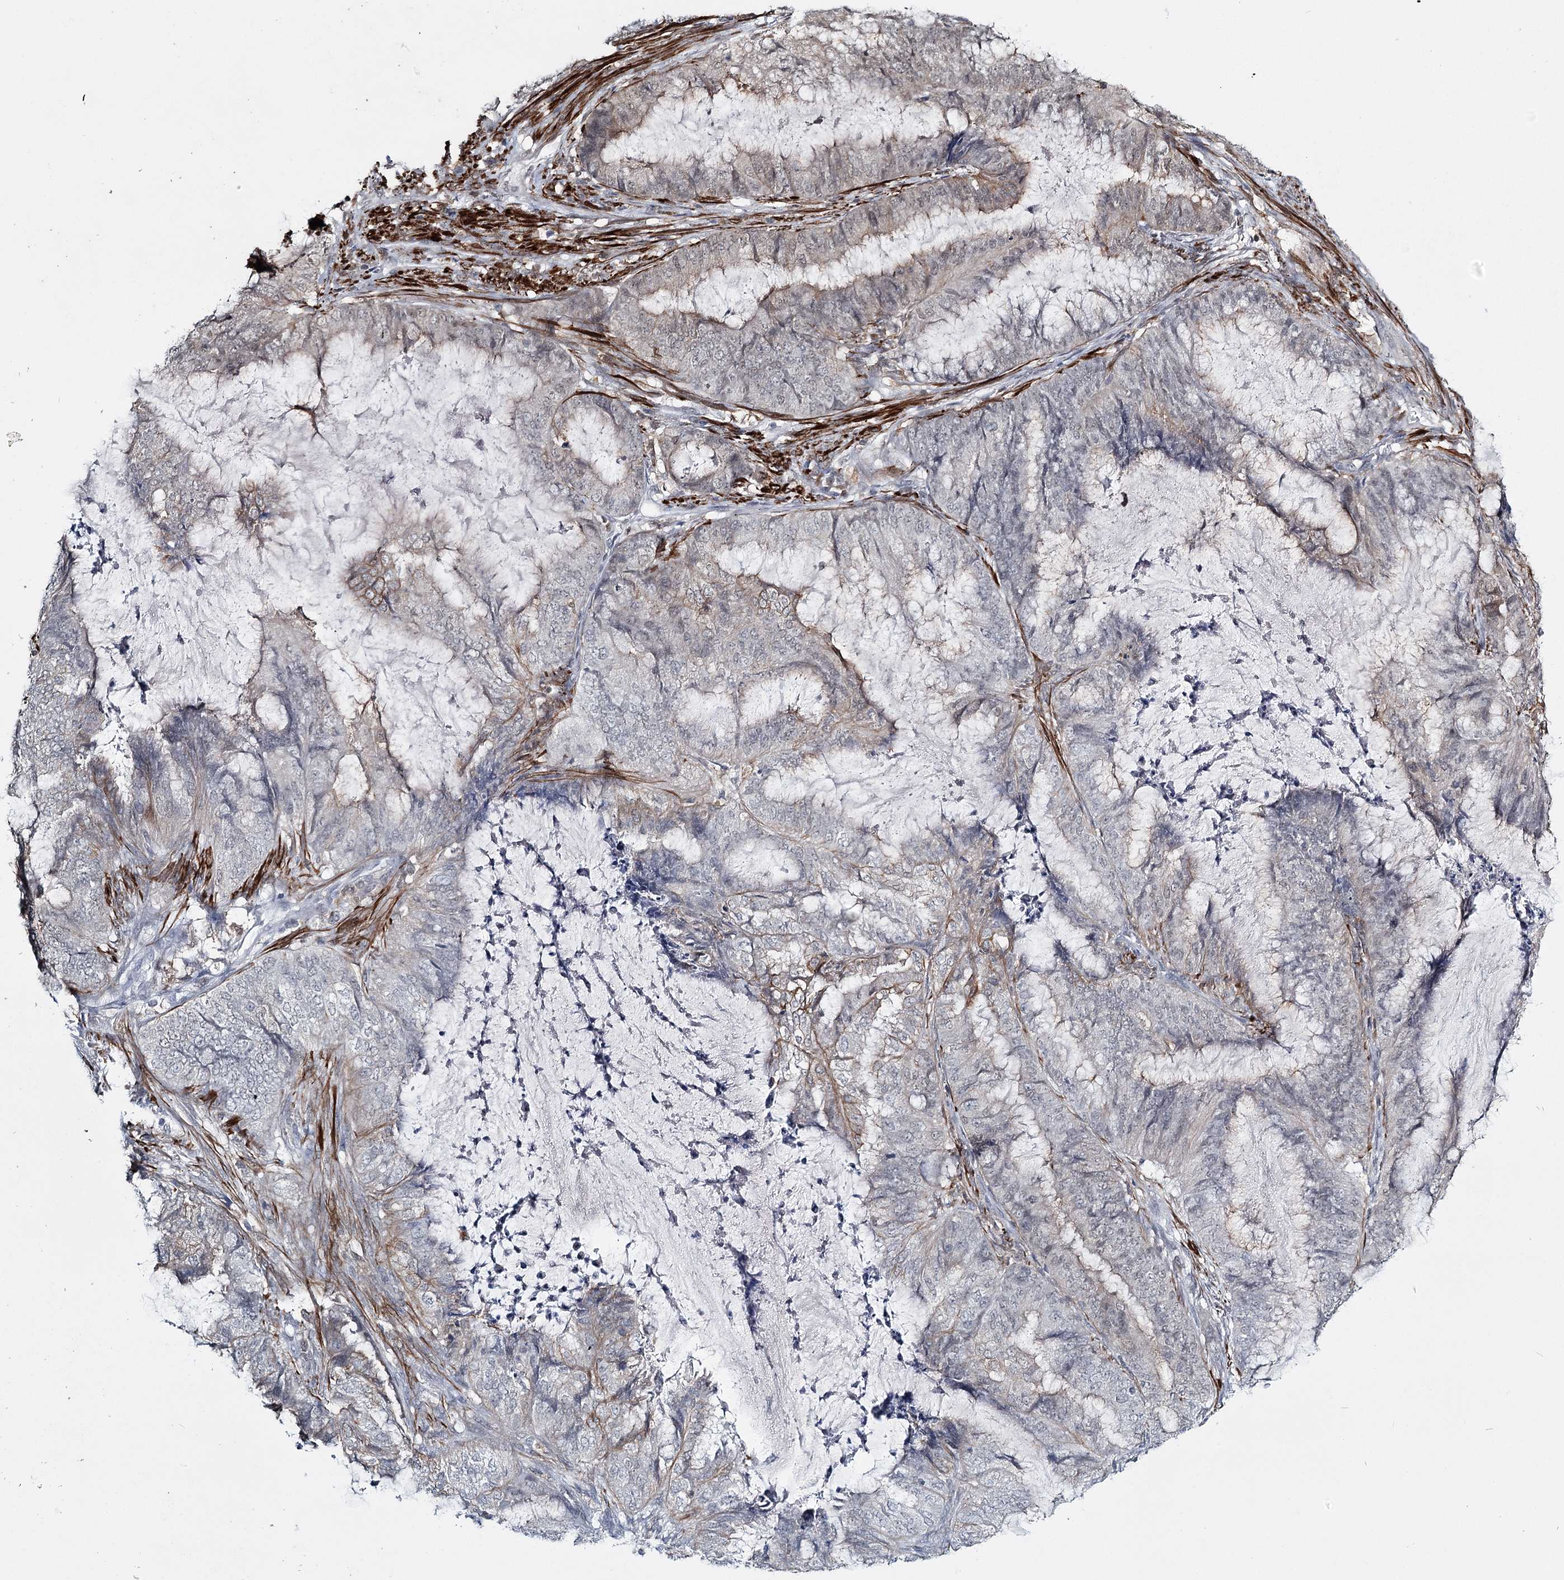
{"staining": {"intensity": "weak", "quantity": "<25%", "location": "cytoplasmic/membranous"}, "tissue": "endometrial cancer", "cell_type": "Tumor cells", "image_type": "cancer", "snomed": [{"axis": "morphology", "description": "Adenocarcinoma, NOS"}, {"axis": "topography", "description": "Endometrium"}], "caption": "A photomicrograph of endometrial adenocarcinoma stained for a protein shows no brown staining in tumor cells. (DAB IHC visualized using brightfield microscopy, high magnification).", "gene": "TMEM70", "patient": {"sex": "female", "age": 51}}